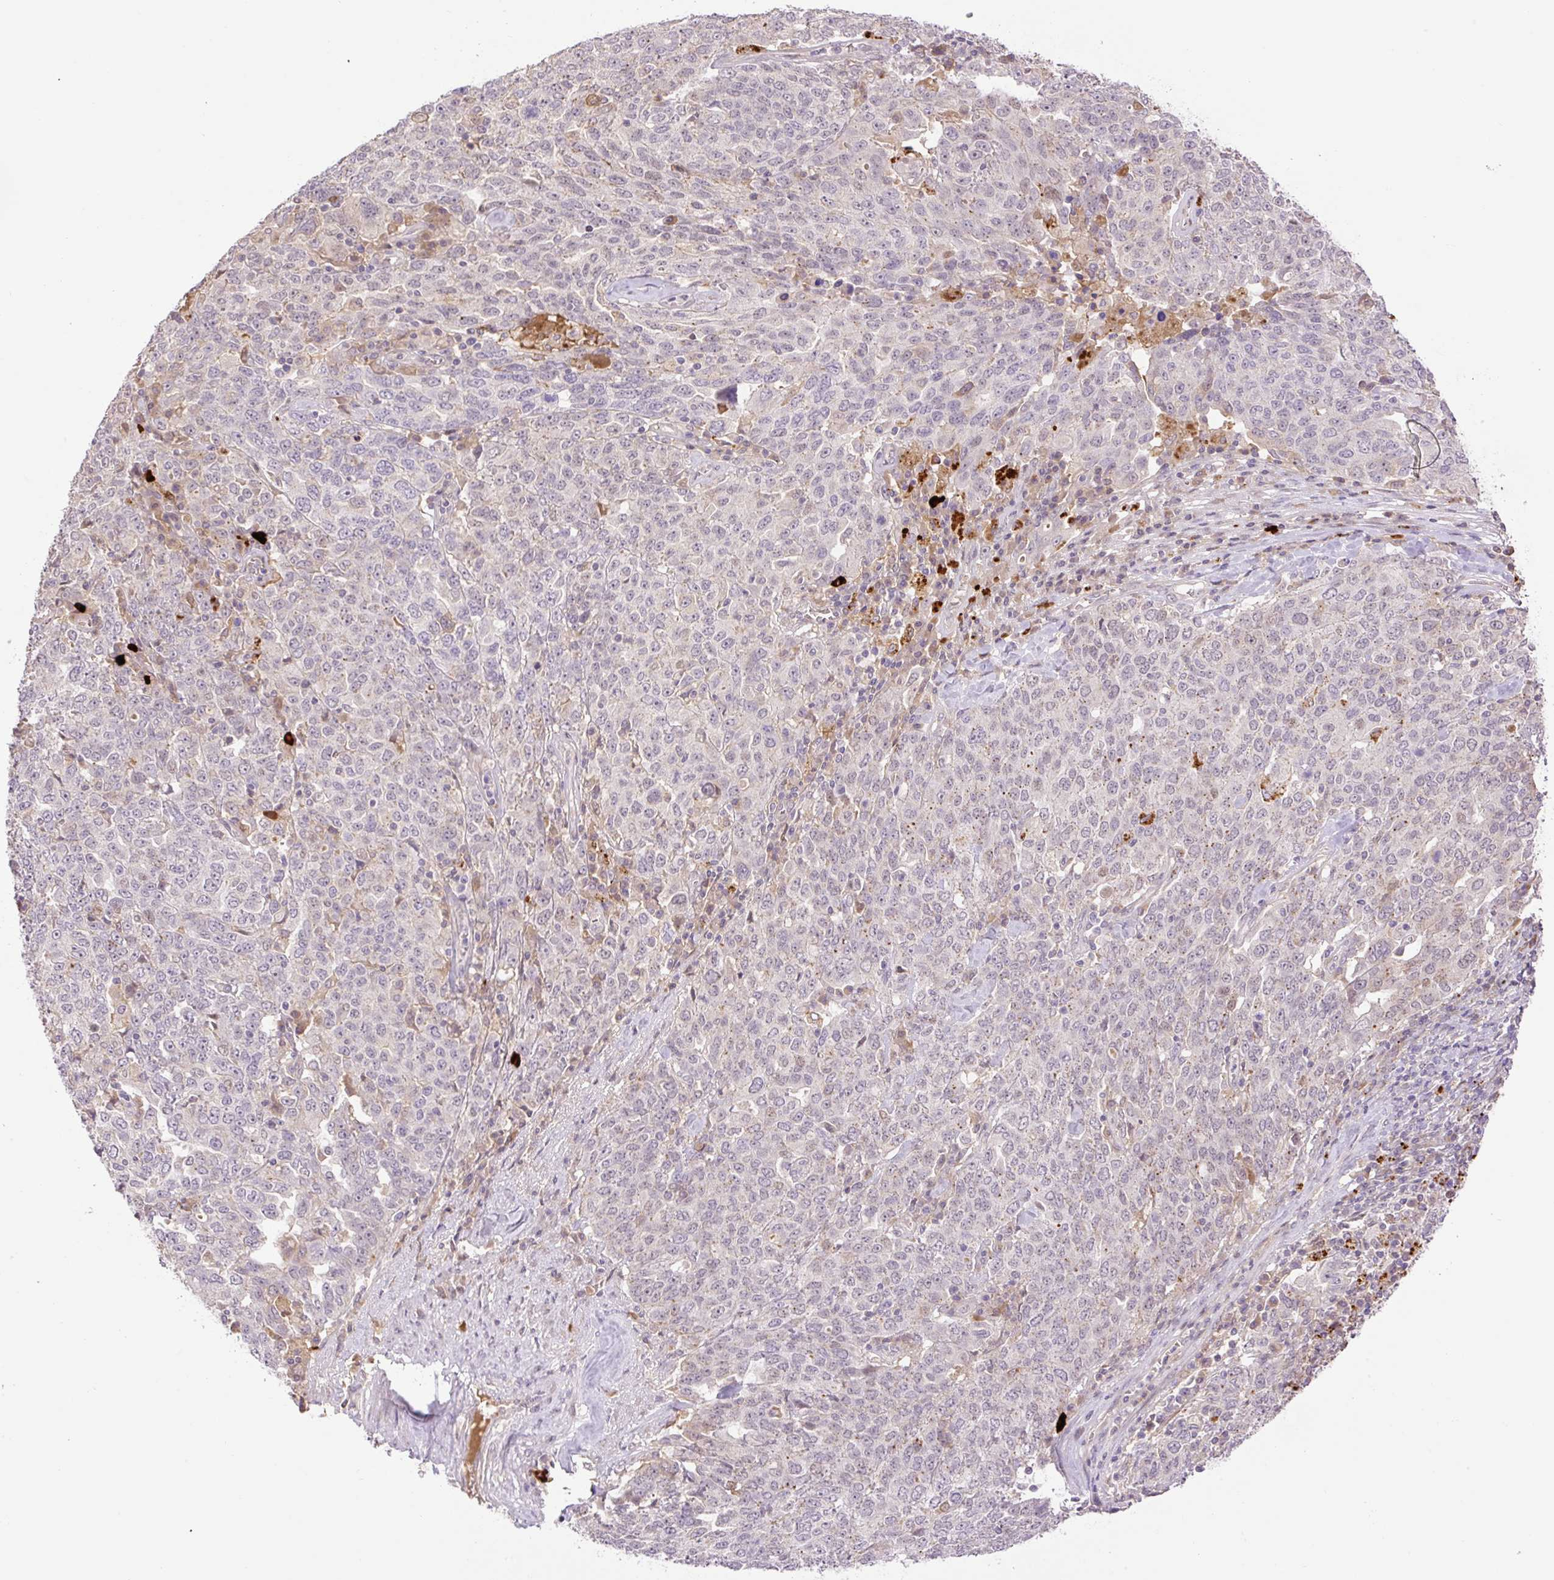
{"staining": {"intensity": "negative", "quantity": "none", "location": "none"}, "tissue": "ovarian cancer", "cell_type": "Tumor cells", "image_type": "cancer", "snomed": [{"axis": "morphology", "description": "Carcinoma, endometroid"}, {"axis": "topography", "description": "Ovary"}], "caption": "Immunohistochemistry (IHC) photomicrograph of neoplastic tissue: ovarian cancer stained with DAB (3,3'-diaminobenzidine) reveals no significant protein expression in tumor cells.", "gene": "HABP4", "patient": {"sex": "female", "age": 62}}